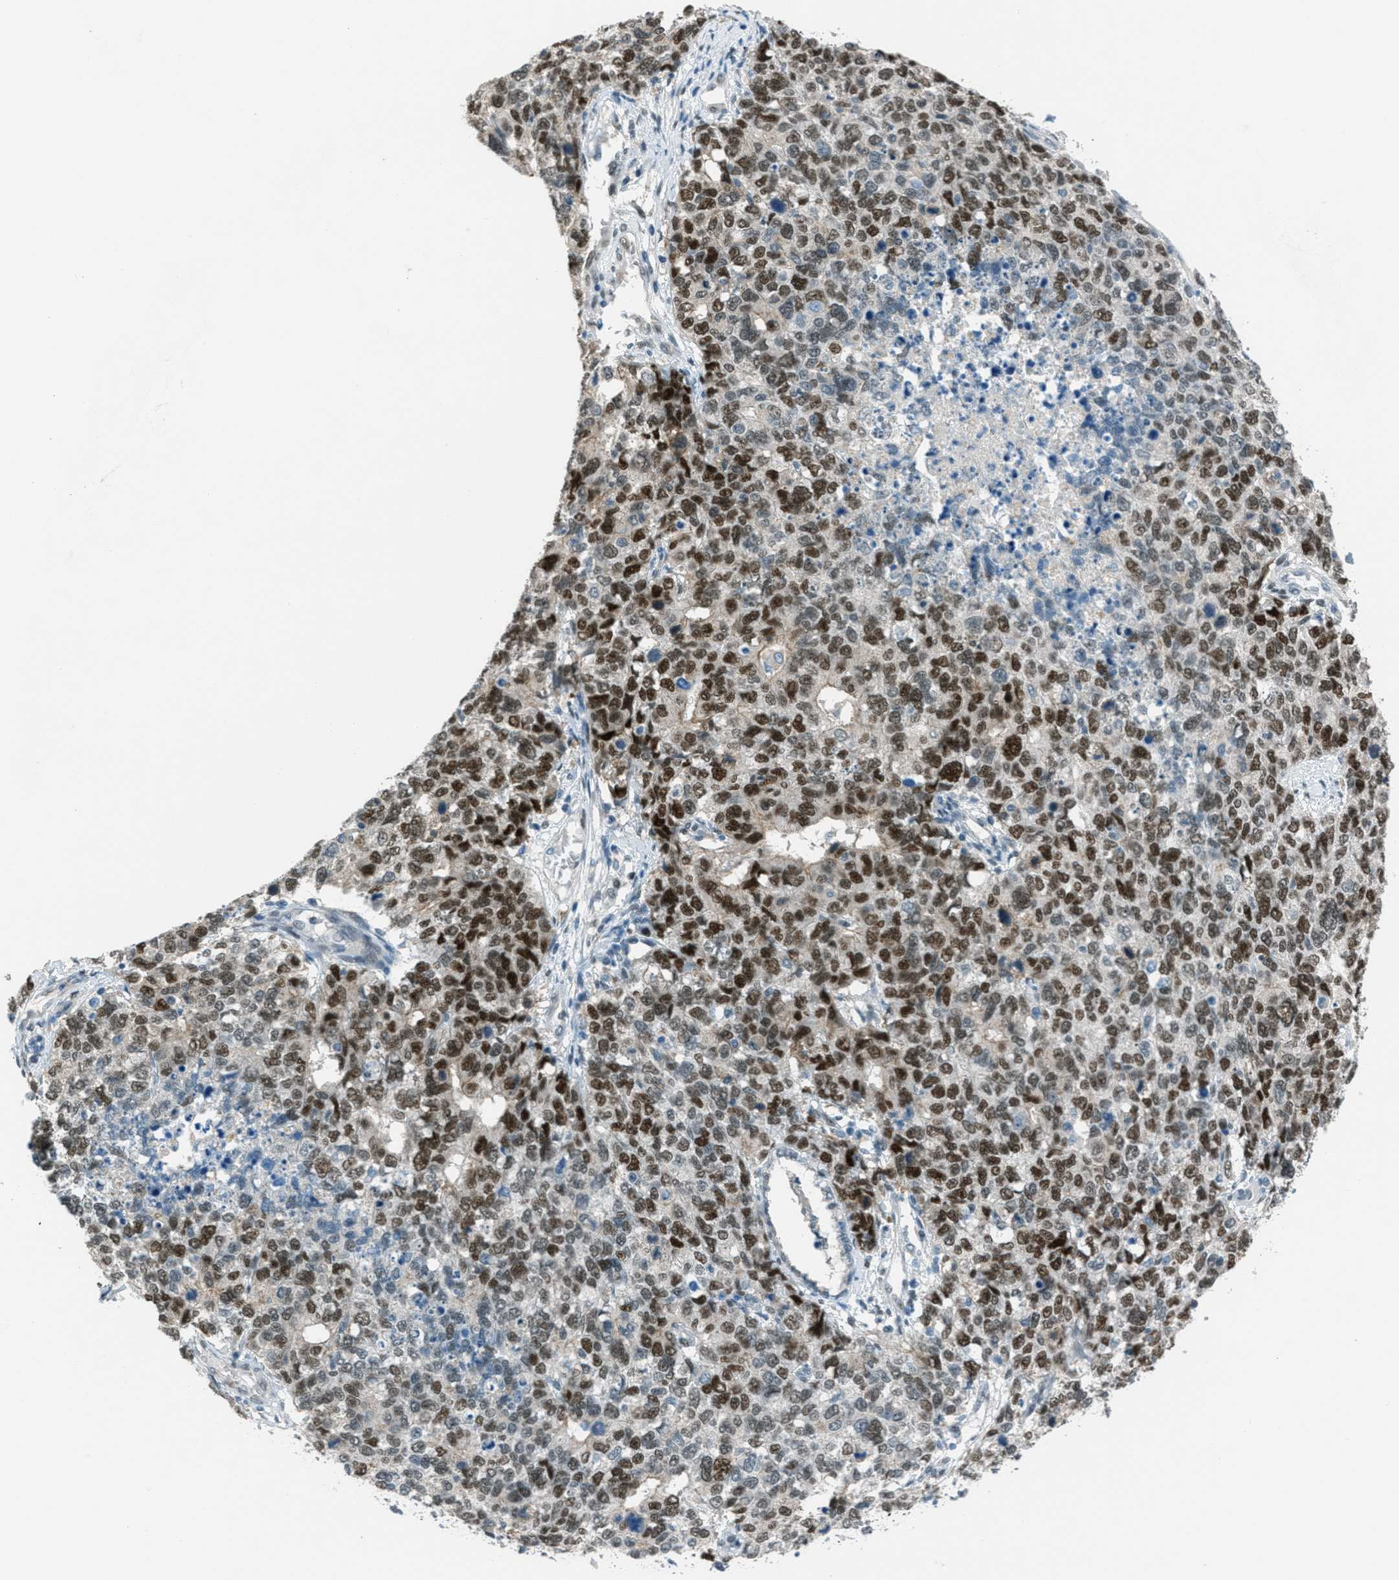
{"staining": {"intensity": "strong", "quantity": "25%-75%", "location": "nuclear"}, "tissue": "cervical cancer", "cell_type": "Tumor cells", "image_type": "cancer", "snomed": [{"axis": "morphology", "description": "Squamous cell carcinoma, NOS"}, {"axis": "topography", "description": "Cervix"}], "caption": "A histopathology image of human cervical cancer stained for a protein reveals strong nuclear brown staining in tumor cells. (DAB = brown stain, brightfield microscopy at high magnification).", "gene": "TCF3", "patient": {"sex": "female", "age": 63}}